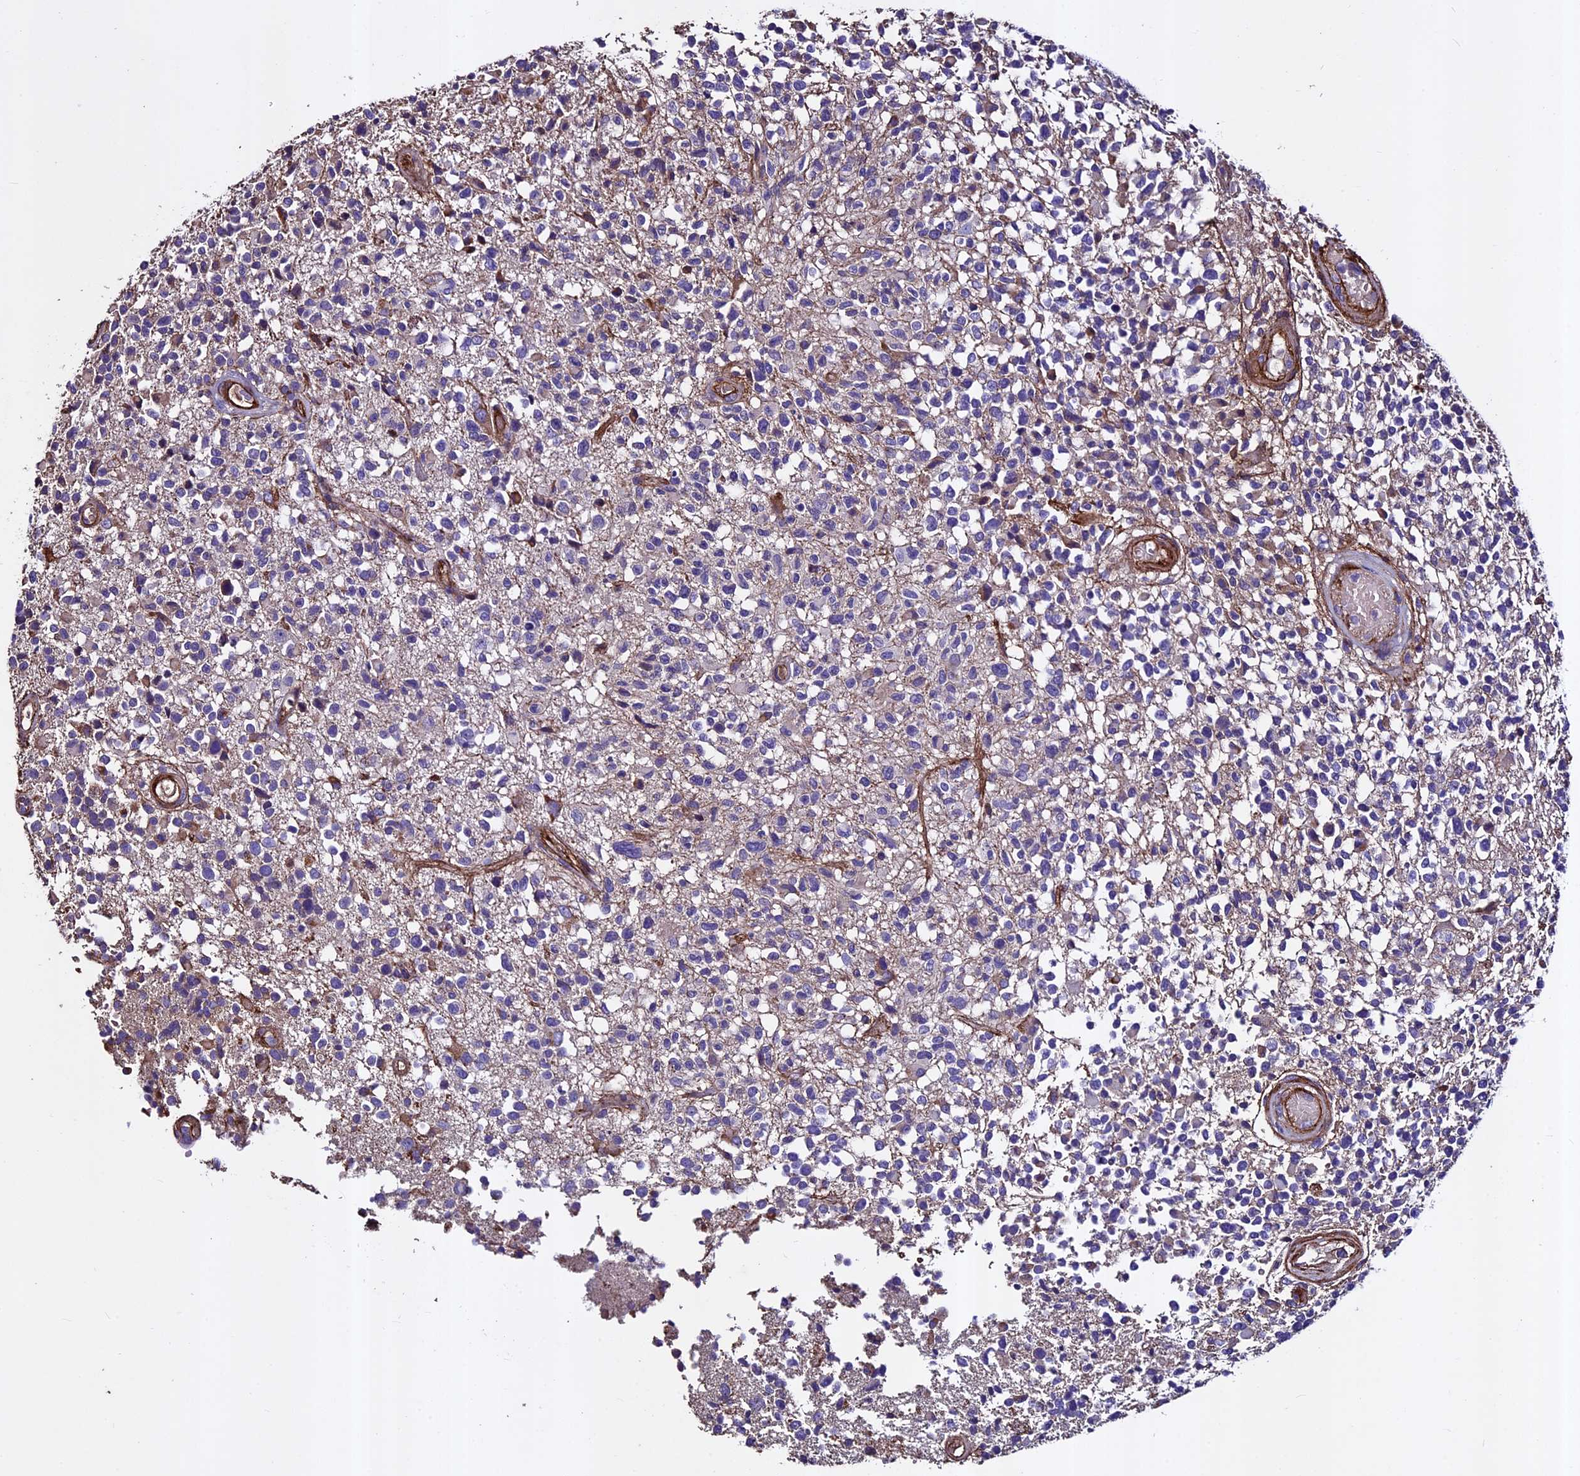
{"staining": {"intensity": "negative", "quantity": "none", "location": "none"}, "tissue": "glioma", "cell_type": "Tumor cells", "image_type": "cancer", "snomed": [{"axis": "morphology", "description": "Glioma, malignant, High grade"}, {"axis": "morphology", "description": "Glioblastoma, NOS"}, {"axis": "topography", "description": "Brain"}], "caption": "High power microscopy image of an immunohistochemistry histopathology image of high-grade glioma (malignant), revealing no significant positivity in tumor cells.", "gene": "EVA1B", "patient": {"sex": "male", "age": 60}}